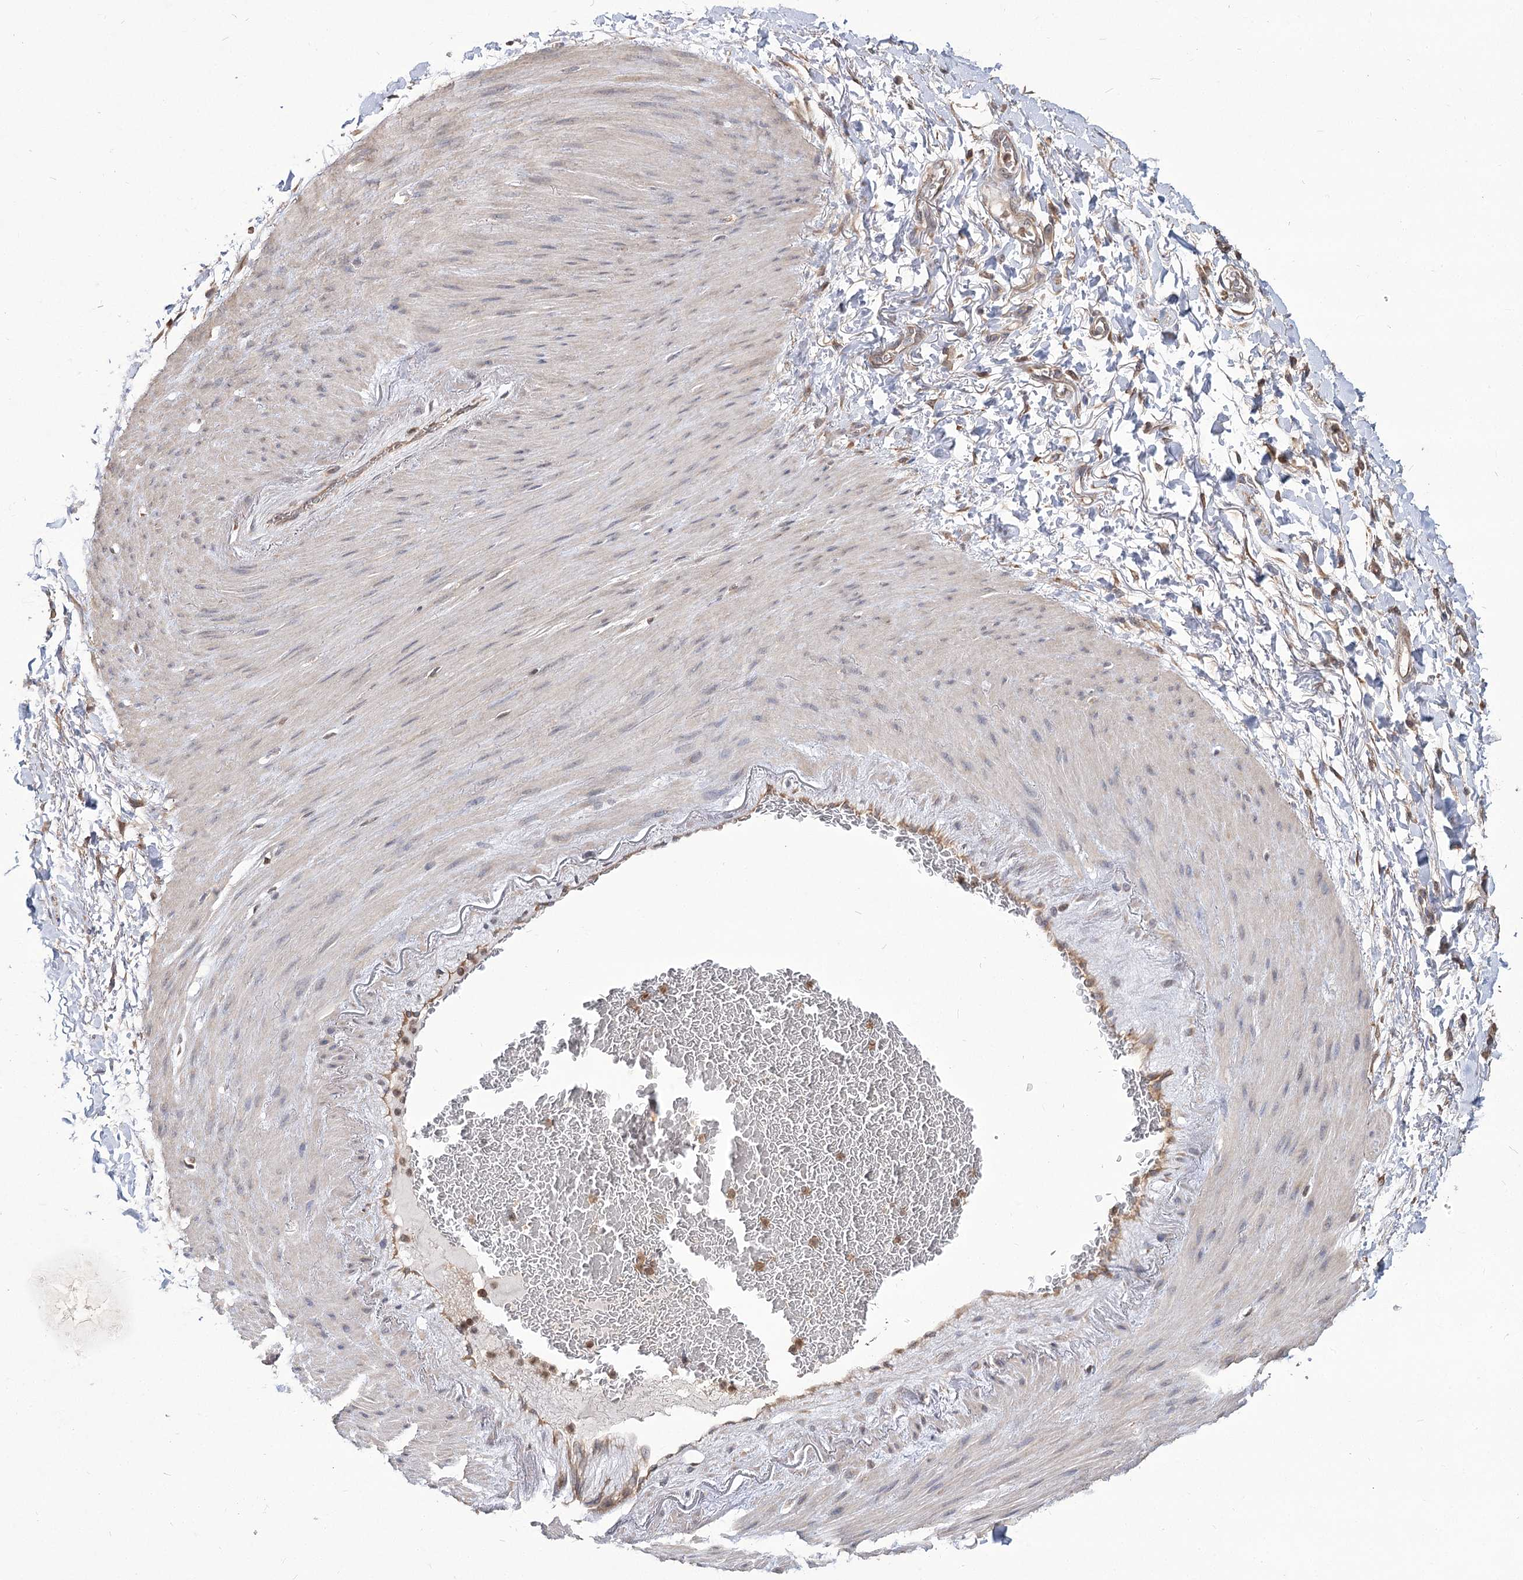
{"staining": {"intensity": "moderate", "quantity": "25%-75%", "location": "cytoplasmic/membranous"}, "tissue": "adipose tissue", "cell_type": "Adipocytes", "image_type": "normal", "snomed": [{"axis": "morphology", "description": "Normal tissue, NOS"}, {"axis": "morphology", "description": "Adenocarcinoma, NOS"}, {"axis": "topography", "description": "Esophagus"}], "caption": "Protein staining exhibits moderate cytoplasmic/membranous positivity in about 25%-75% of adipocytes in benign adipose tissue.", "gene": "STK17B", "patient": {"sex": "male", "age": 62}}